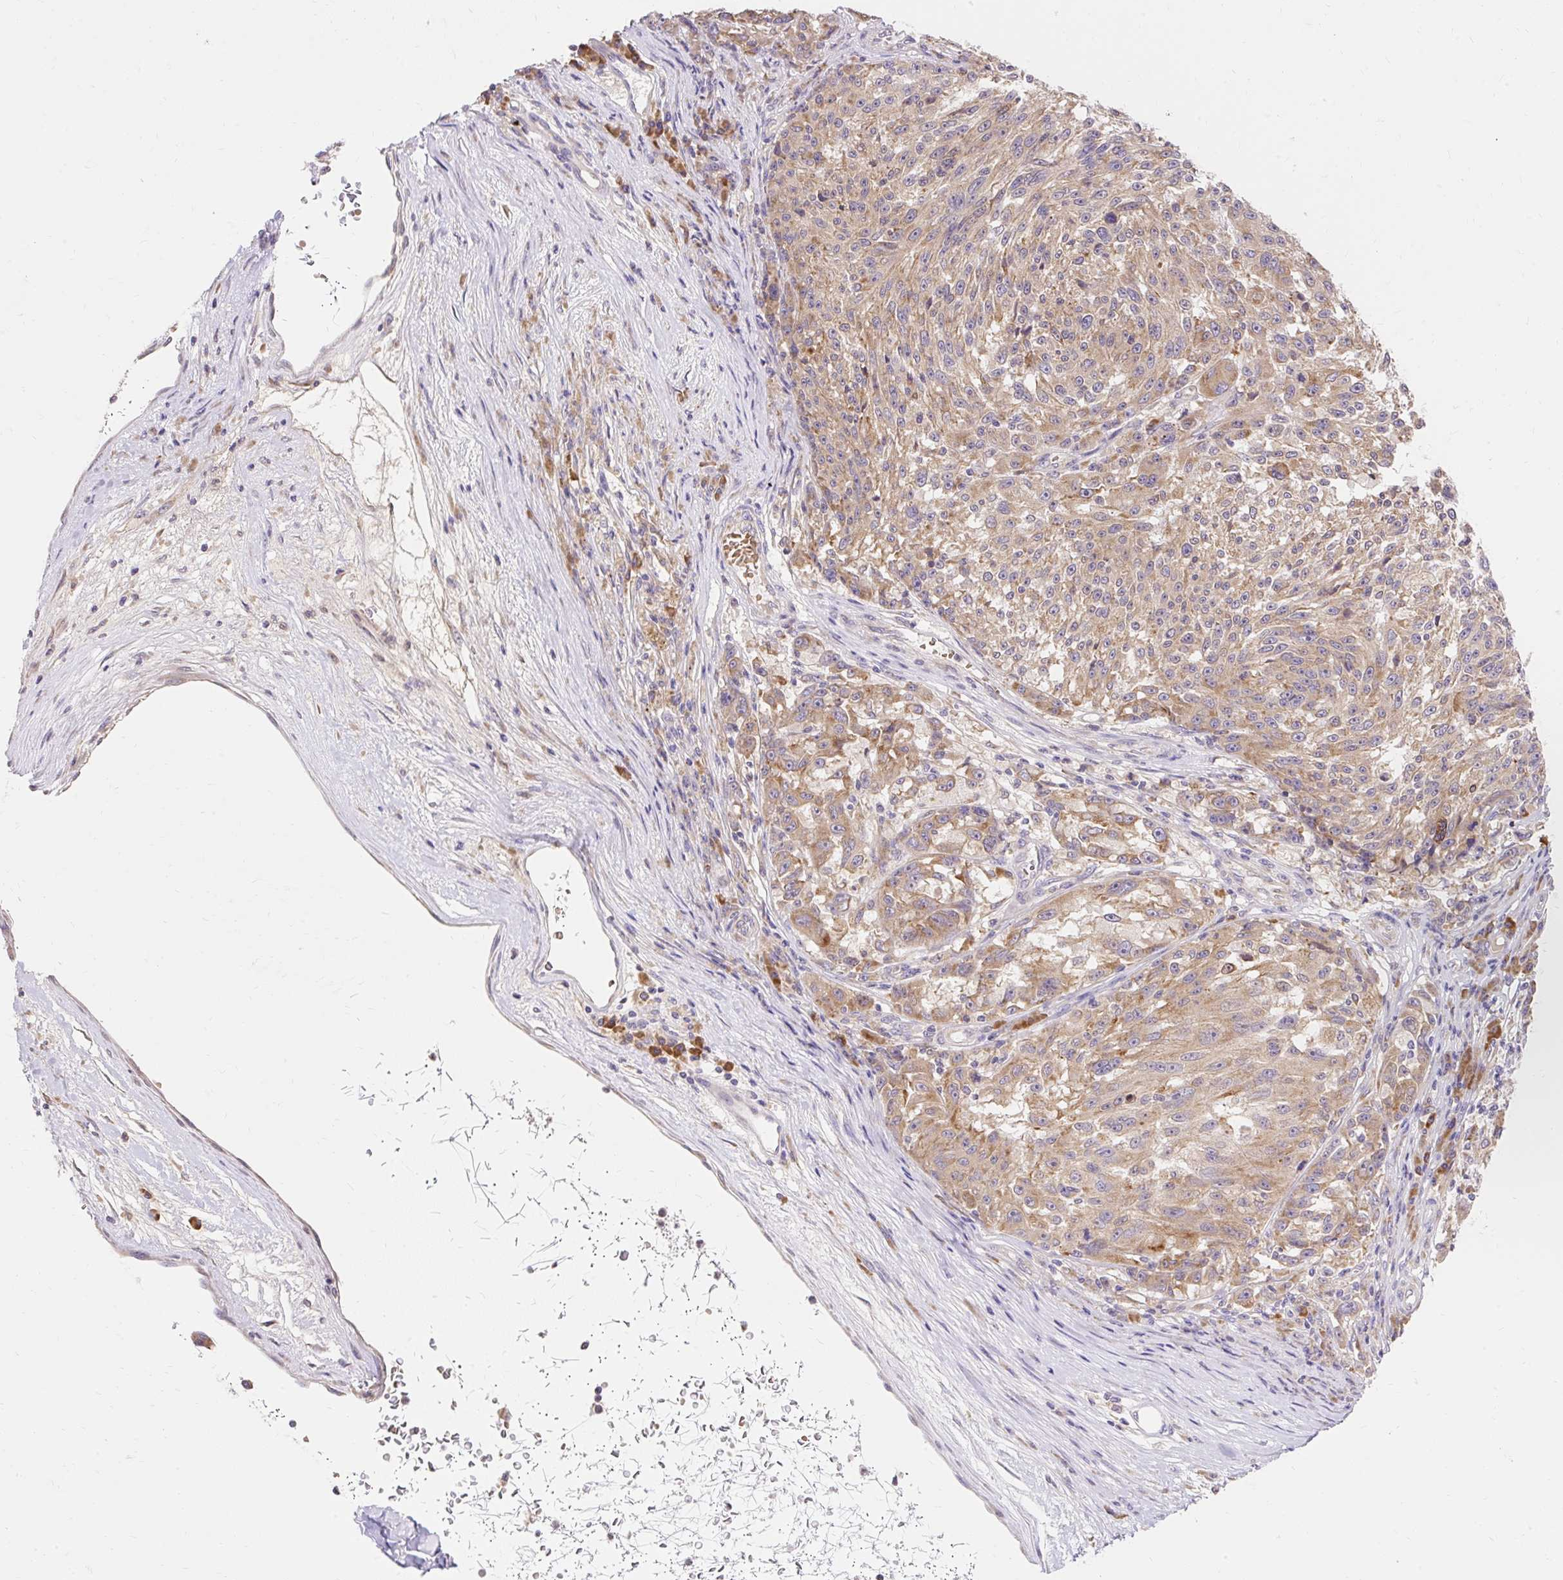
{"staining": {"intensity": "moderate", "quantity": ">75%", "location": "cytoplasmic/membranous"}, "tissue": "melanoma", "cell_type": "Tumor cells", "image_type": "cancer", "snomed": [{"axis": "morphology", "description": "Malignant melanoma, NOS"}, {"axis": "topography", "description": "Skin"}], "caption": "This is an image of immunohistochemistry (IHC) staining of melanoma, which shows moderate expression in the cytoplasmic/membranous of tumor cells.", "gene": "SEC63", "patient": {"sex": "male", "age": 53}}